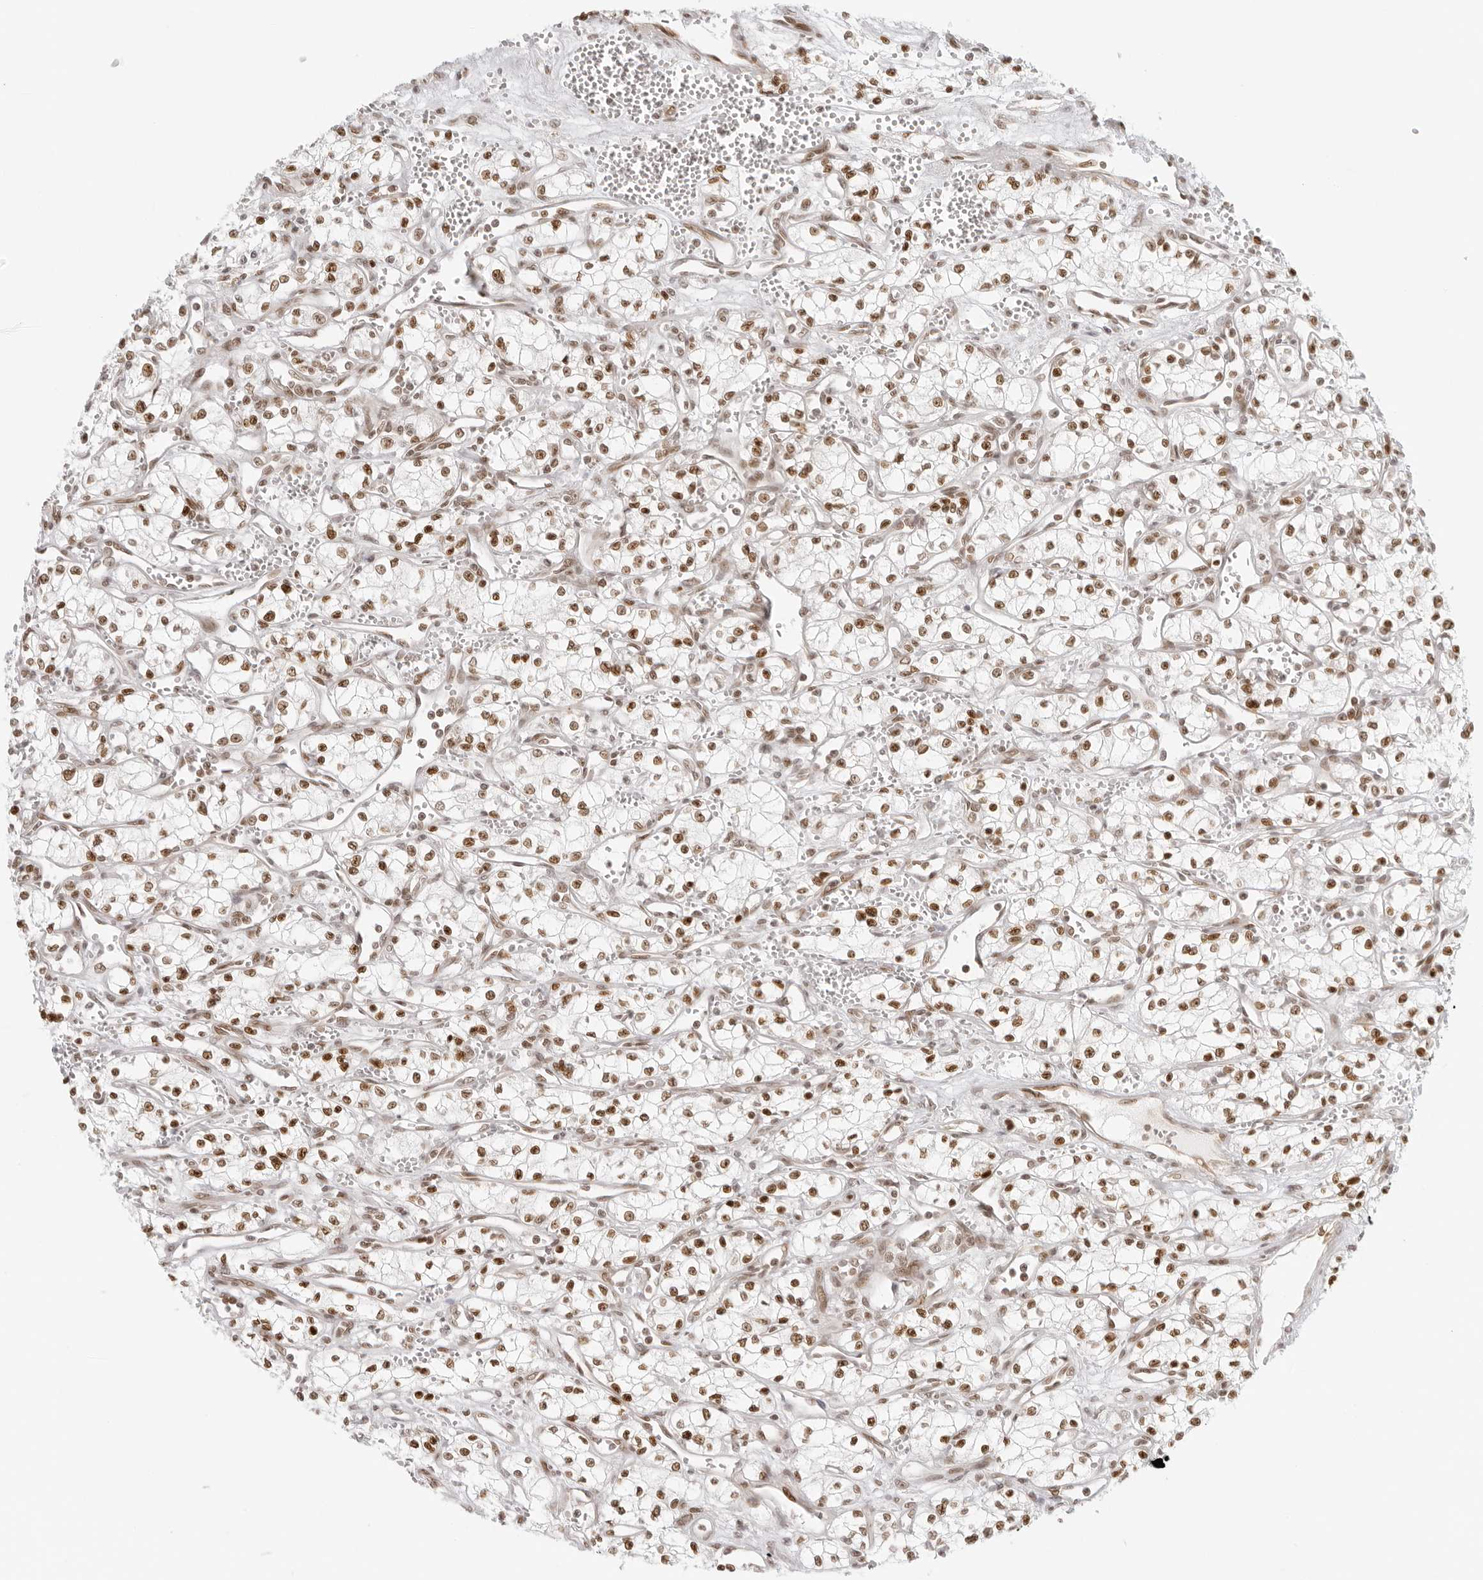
{"staining": {"intensity": "moderate", "quantity": ">75%", "location": "nuclear"}, "tissue": "renal cancer", "cell_type": "Tumor cells", "image_type": "cancer", "snomed": [{"axis": "morphology", "description": "Adenocarcinoma, NOS"}, {"axis": "topography", "description": "Kidney"}], "caption": "Renal cancer (adenocarcinoma) was stained to show a protein in brown. There is medium levels of moderate nuclear expression in approximately >75% of tumor cells.", "gene": "RCC1", "patient": {"sex": "male", "age": 59}}